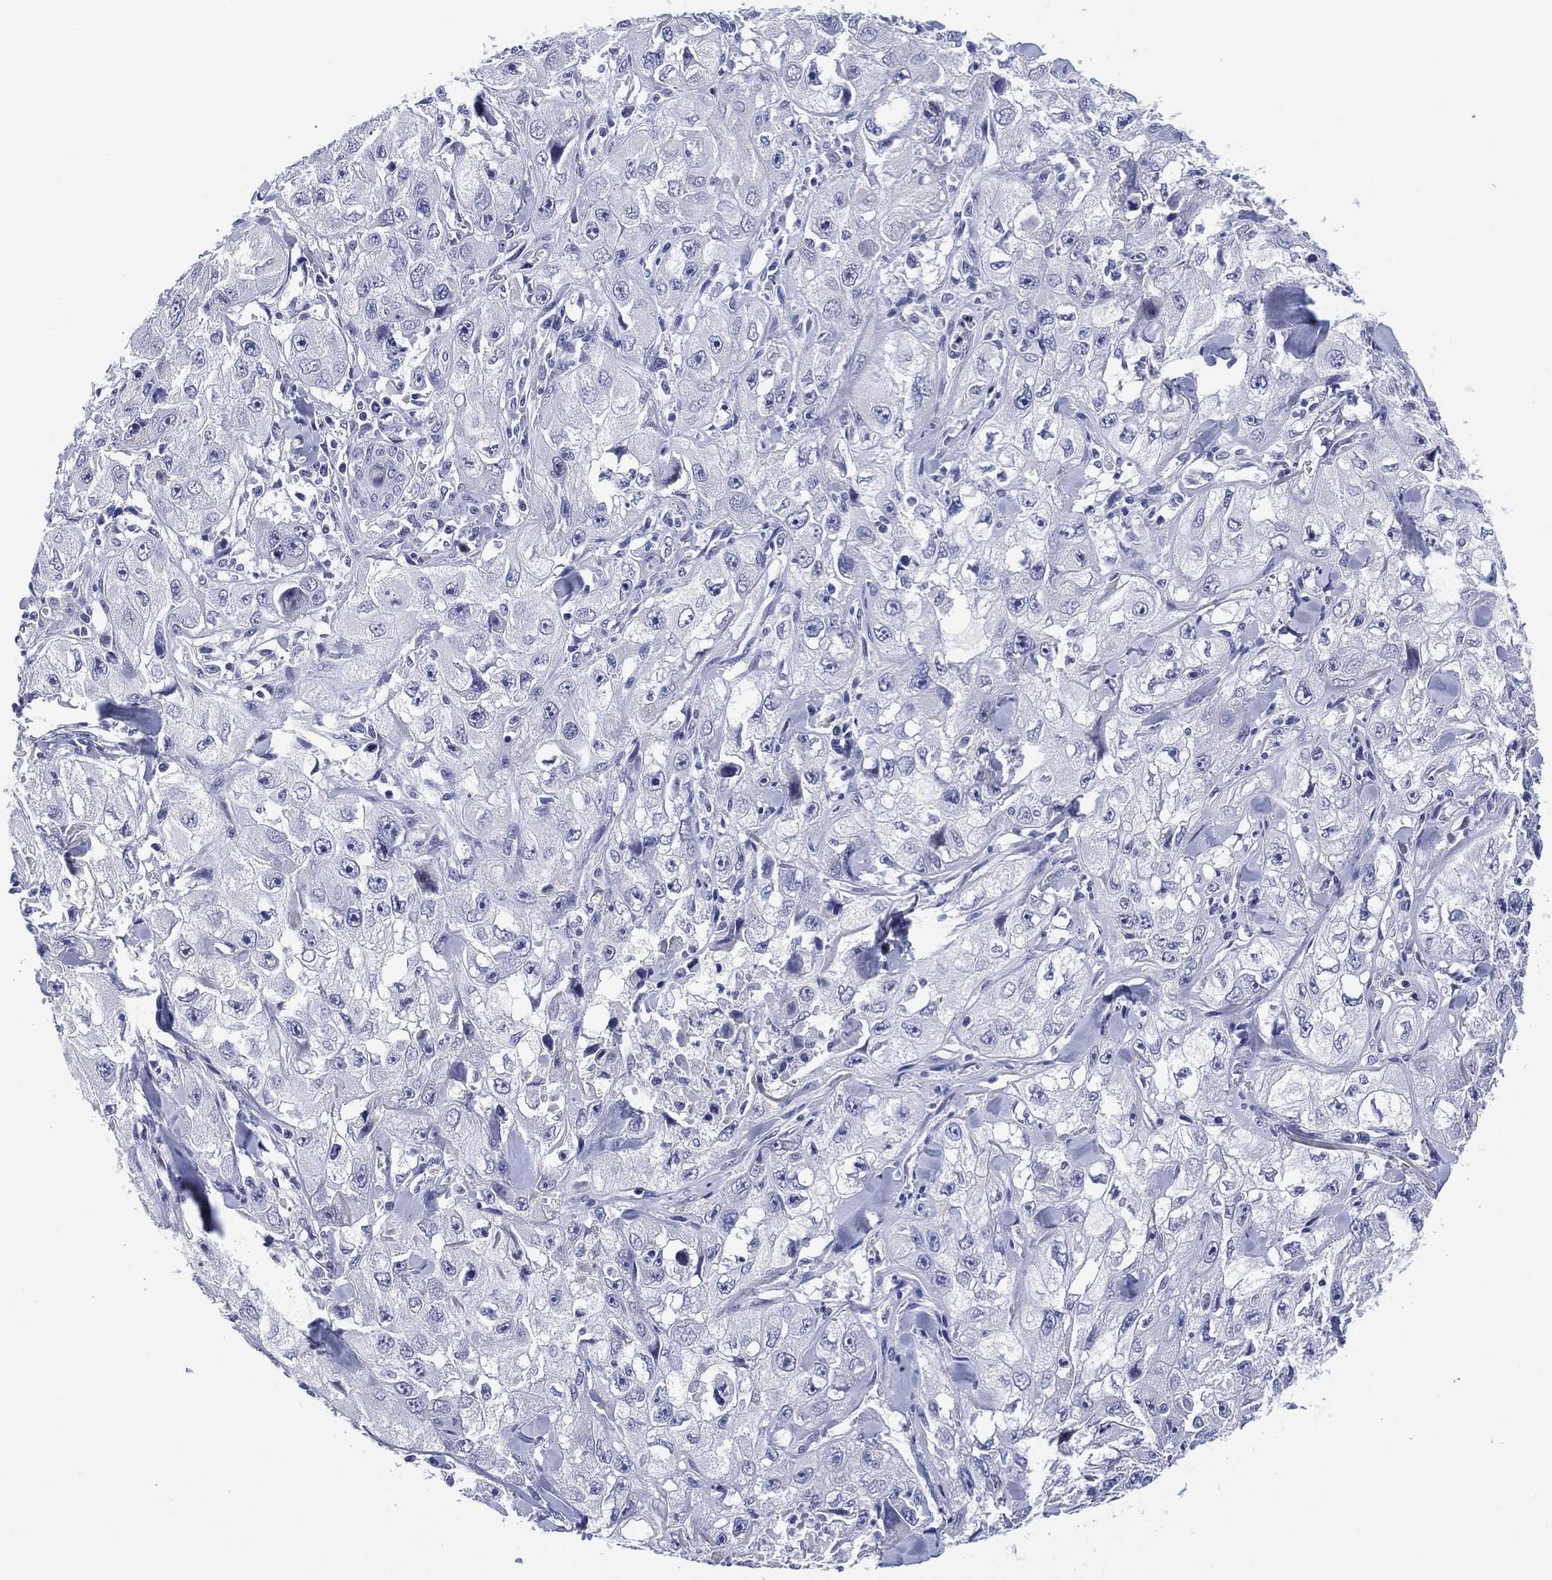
{"staining": {"intensity": "negative", "quantity": "none", "location": "none"}, "tissue": "skin cancer", "cell_type": "Tumor cells", "image_type": "cancer", "snomed": [{"axis": "morphology", "description": "Squamous cell carcinoma, NOS"}, {"axis": "topography", "description": "Skin"}, {"axis": "topography", "description": "Subcutis"}], "caption": "Immunohistochemistry image of human skin squamous cell carcinoma stained for a protein (brown), which reveals no positivity in tumor cells.", "gene": "CLIP3", "patient": {"sex": "male", "age": 73}}